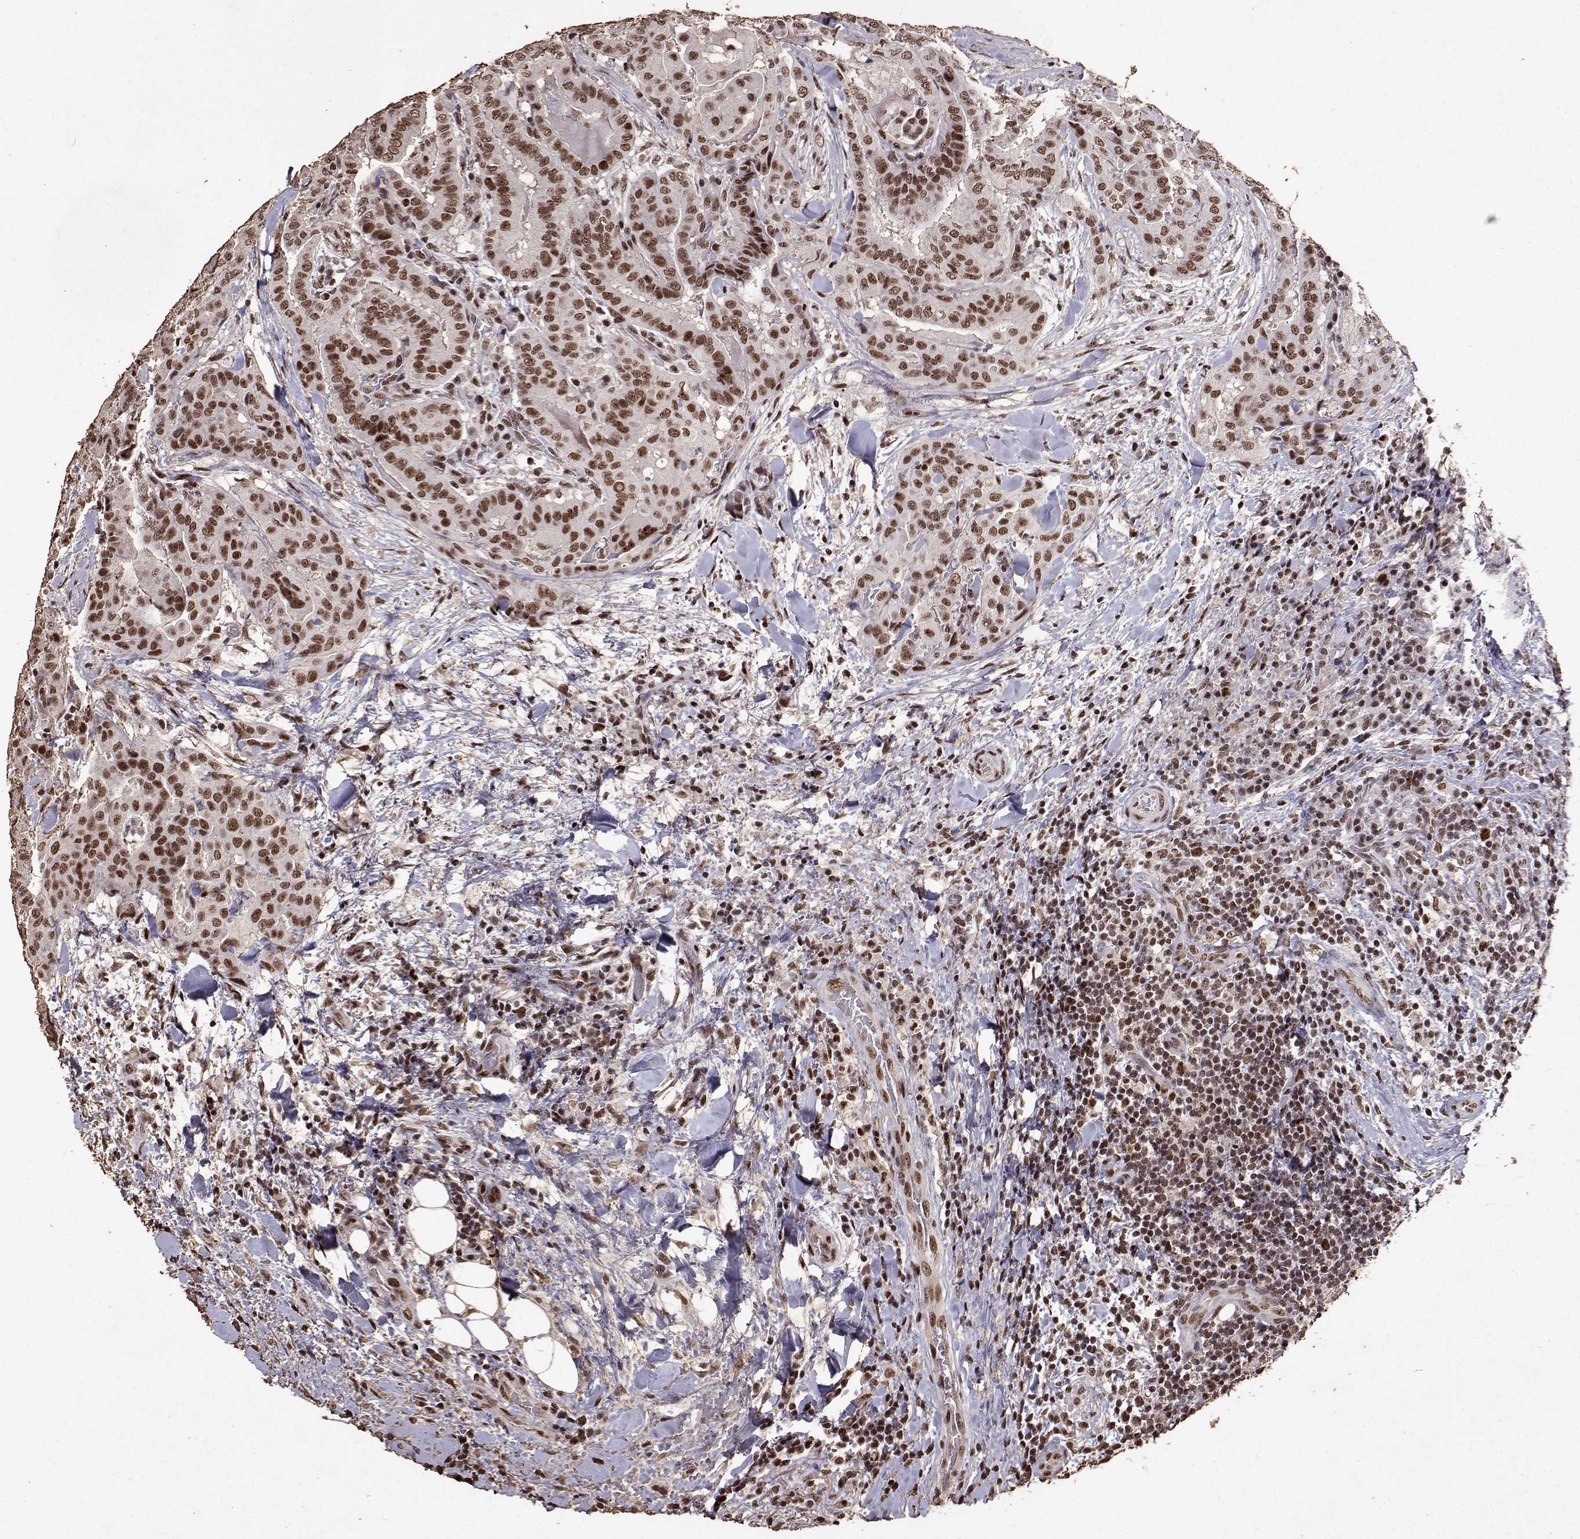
{"staining": {"intensity": "moderate", "quantity": ">75%", "location": "nuclear"}, "tissue": "thyroid cancer", "cell_type": "Tumor cells", "image_type": "cancer", "snomed": [{"axis": "morphology", "description": "Papillary adenocarcinoma, NOS"}, {"axis": "topography", "description": "Thyroid gland"}], "caption": "Immunohistochemical staining of thyroid cancer (papillary adenocarcinoma) demonstrates medium levels of moderate nuclear positivity in about >75% of tumor cells.", "gene": "TOE1", "patient": {"sex": "female", "age": 61}}